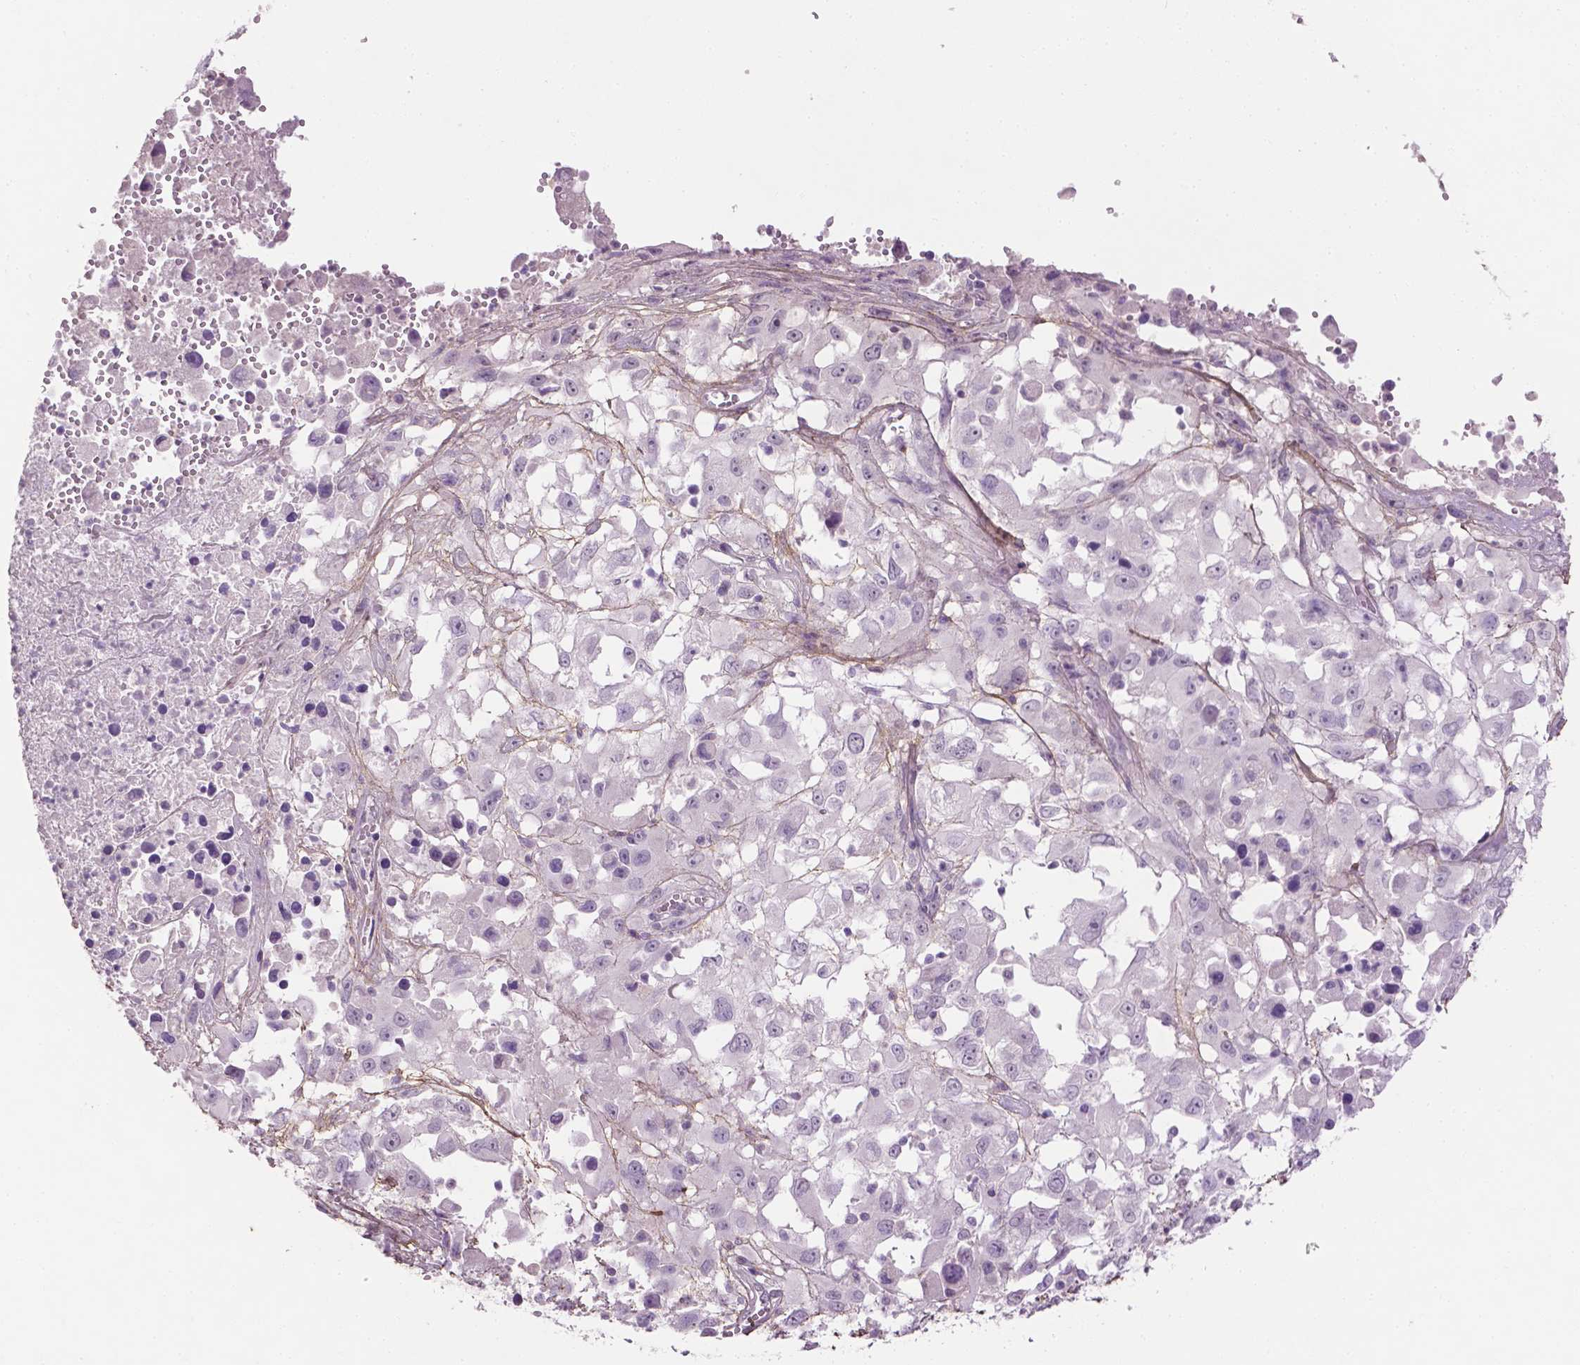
{"staining": {"intensity": "negative", "quantity": "none", "location": "none"}, "tissue": "melanoma", "cell_type": "Tumor cells", "image_type": "cancer", "snomed": [{"axis": "morphology", "description": "Malignant melanoma, Metastatic site"}, {"axis": "topography", "description": "Soft tissue"}], "caption": "This is an immunohistochemistry (IHC) micrograph of human melanoma. There is no positivity in tumor cells.", "gene": "DLG2", "patient": {"sex": "male", "age": 50}}